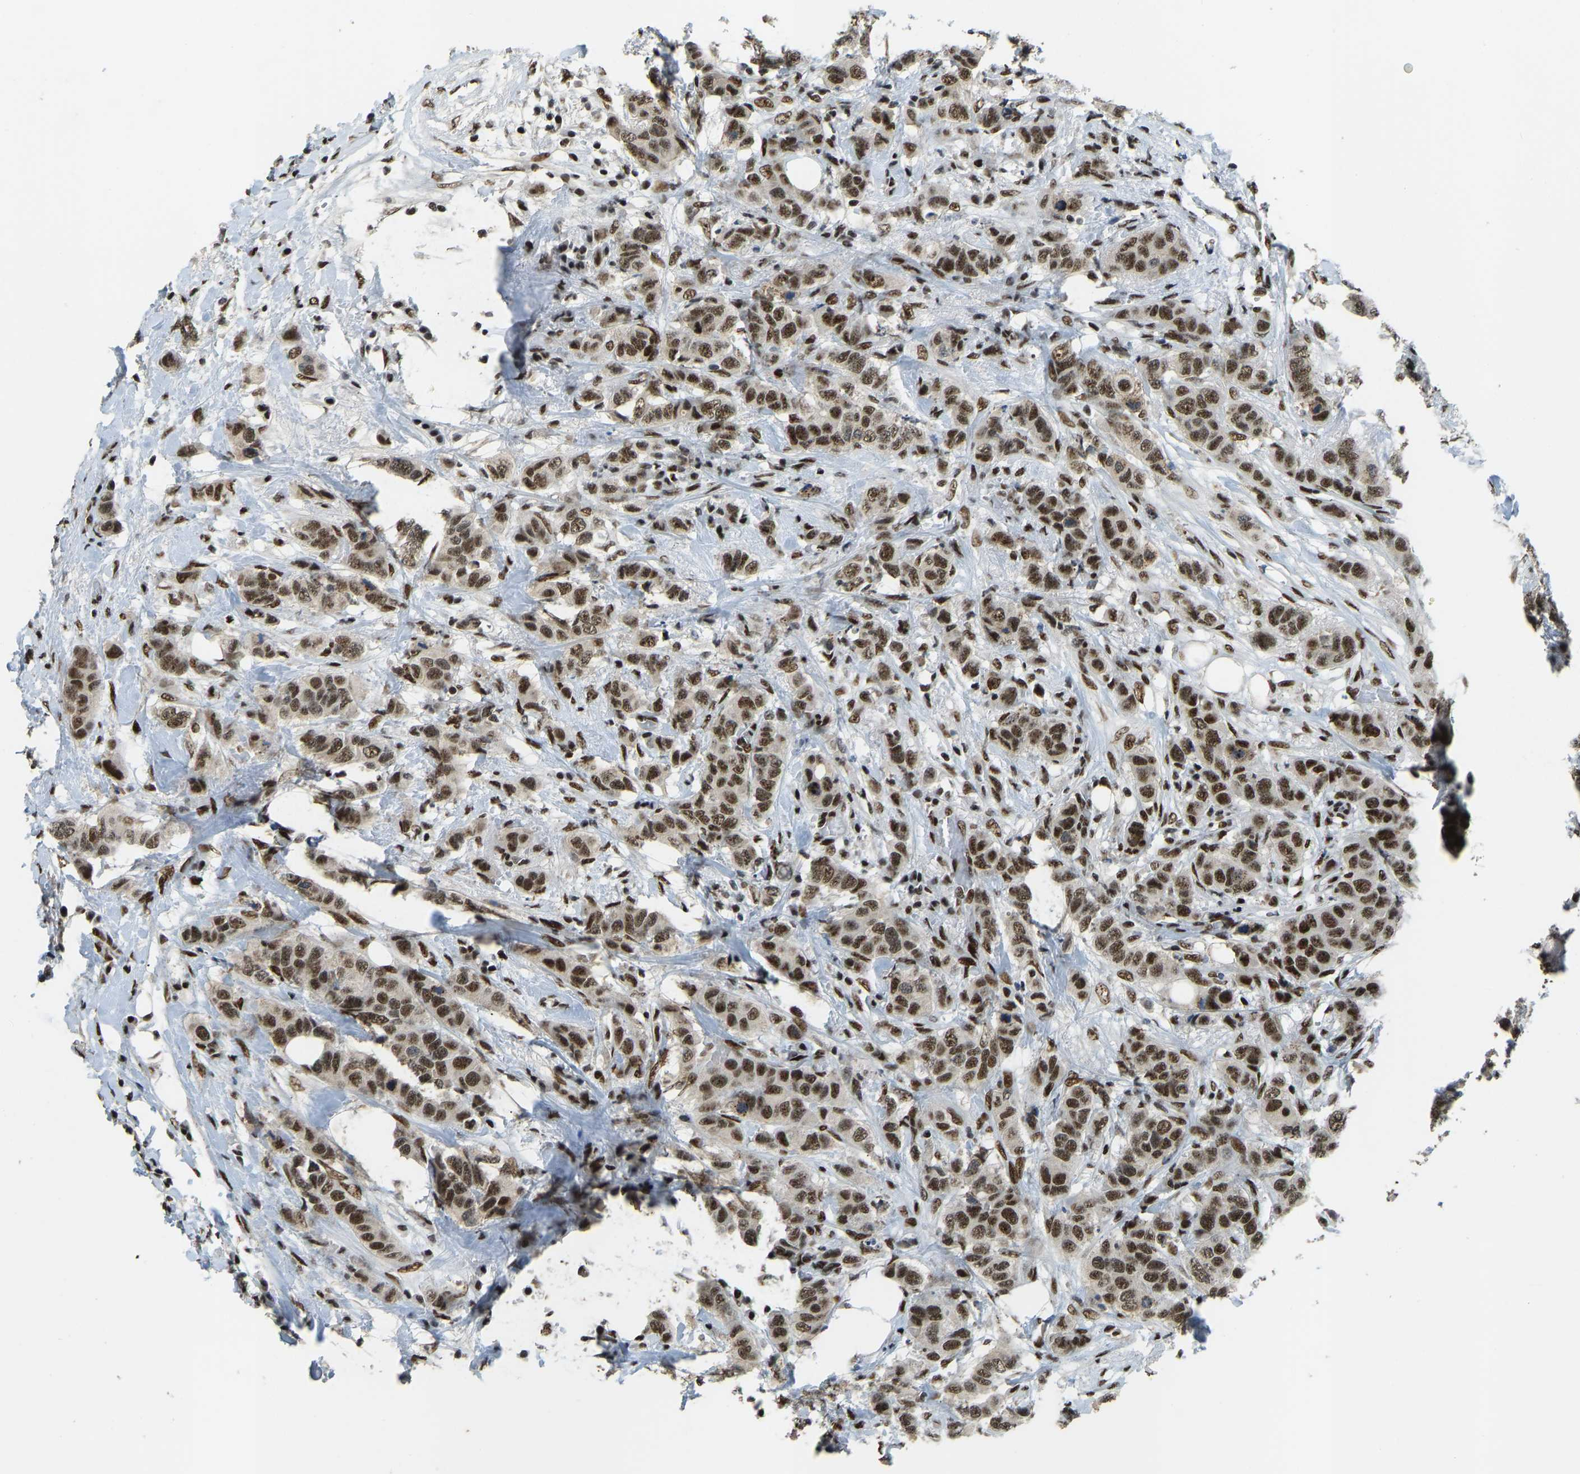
{"staining": {"intensity": "strong", "quantity": ">75%", "location": "nuclear"}, "tissue": "breast cancer", "cell_type": "Tumor cells", "image_type": "cancer", "snomed": [{"axis": "morphology", "description": "Duct carcinoma"}, {"axis": "topography", "description": "Breast"}], "caption": "A brown stain labels strong nuclear positivity of a protein in human breast cancer tumor cells.", "gene": "FOXK1", "patient": {"sex": "female", "age": 50}}